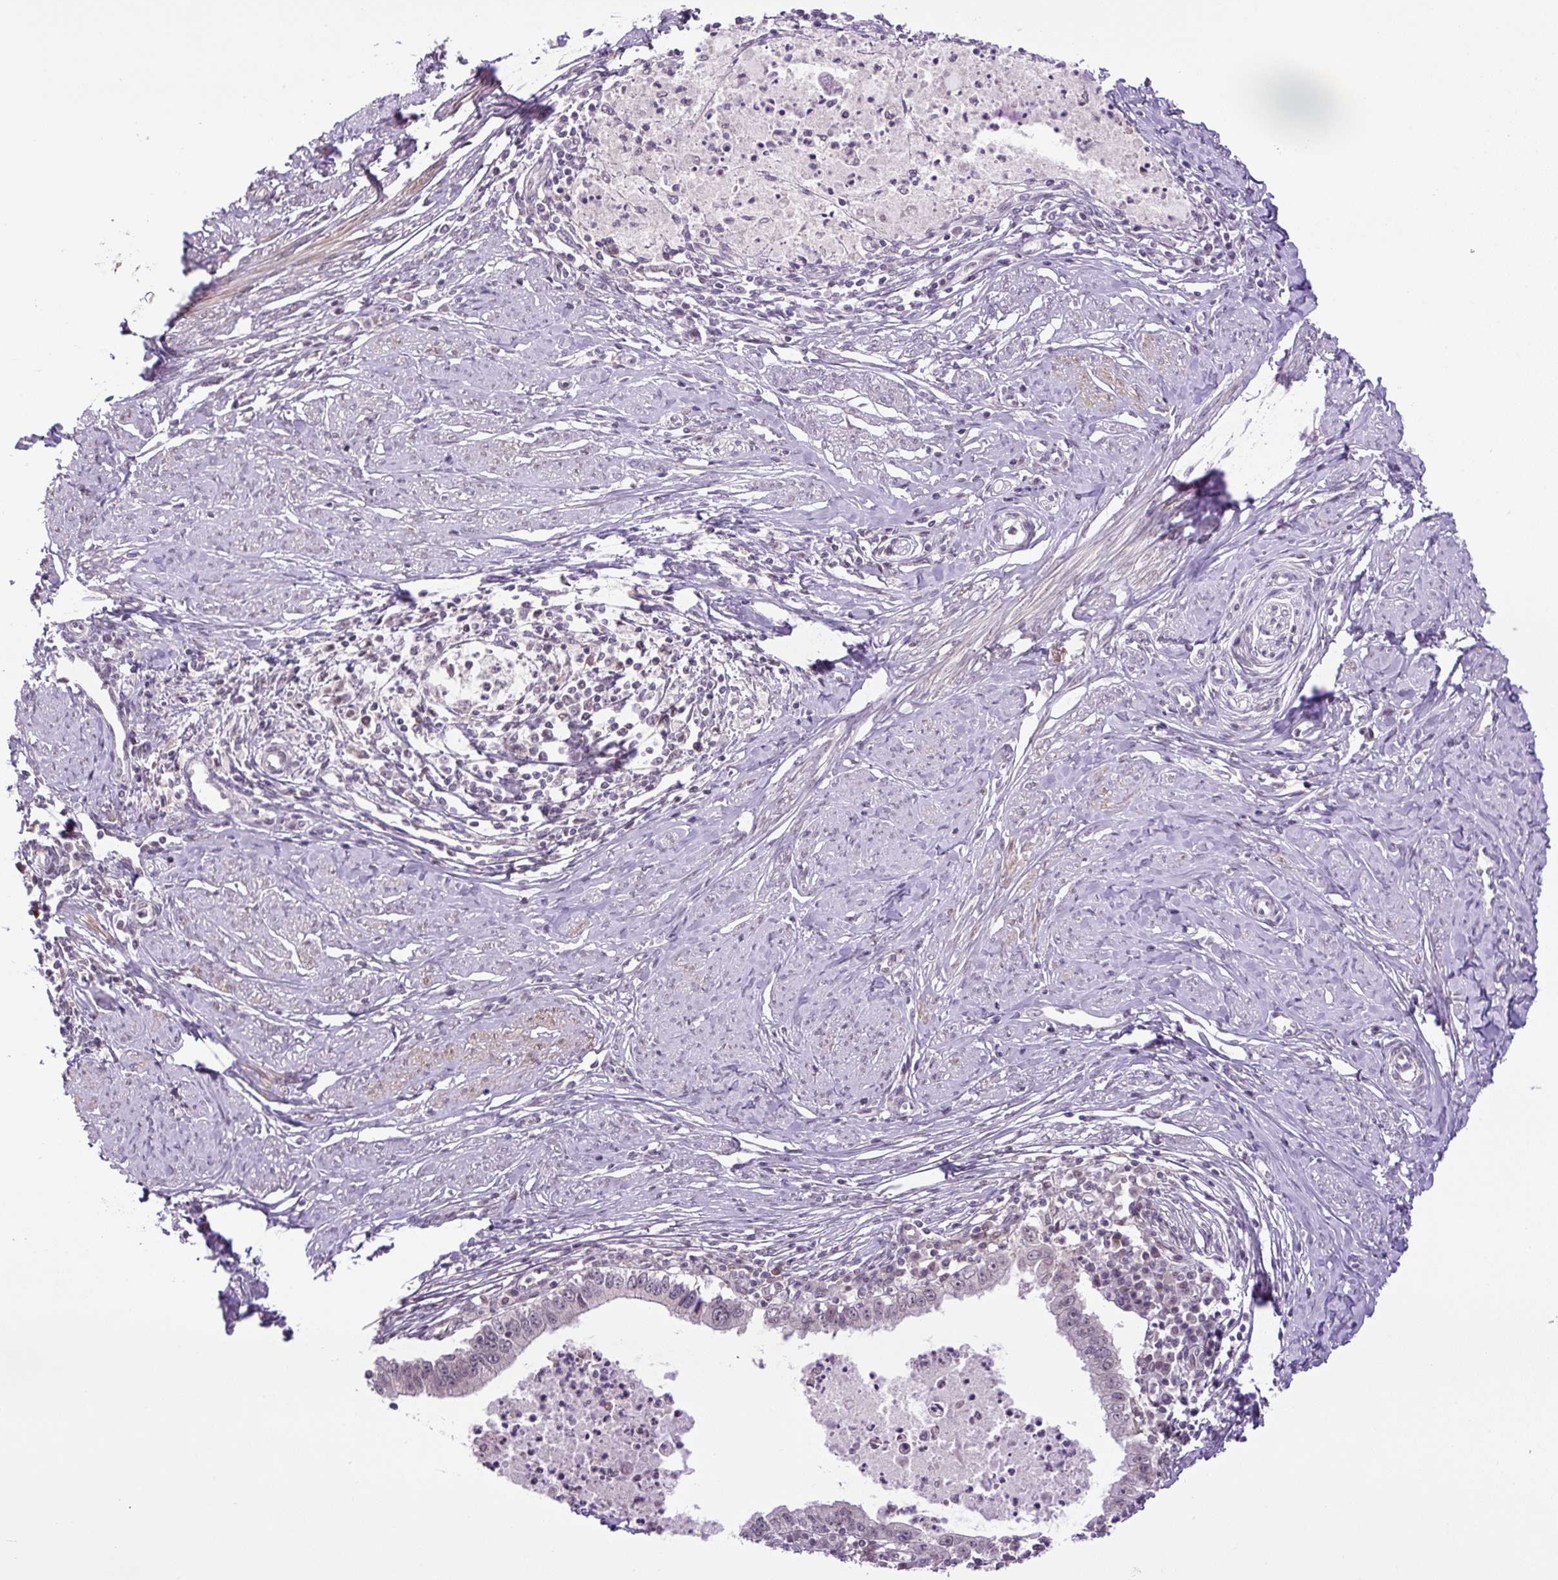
{"staining": {"intensity": "weak", "quantity": "25%-75%", "location": "nuclear"}, "tissue": "cervical cancer", "cell_type": "Tumor cells", "image_type": "cancer", "snomed": [{"axis": "morphology", "description": "Adenocarcinoma, NOS"}, {"axis": "topography", "description": "Cervix"}], "caption": "Immunohistochemical staining of cervical cancer reveals low levels of weak nuclear expression in about 25%-75% of tumor cells. (DAB IHC with brightfield microscopy, high magnification).", "gene": "KPNA1", "patient": {"sex": "female", "age": 36}}